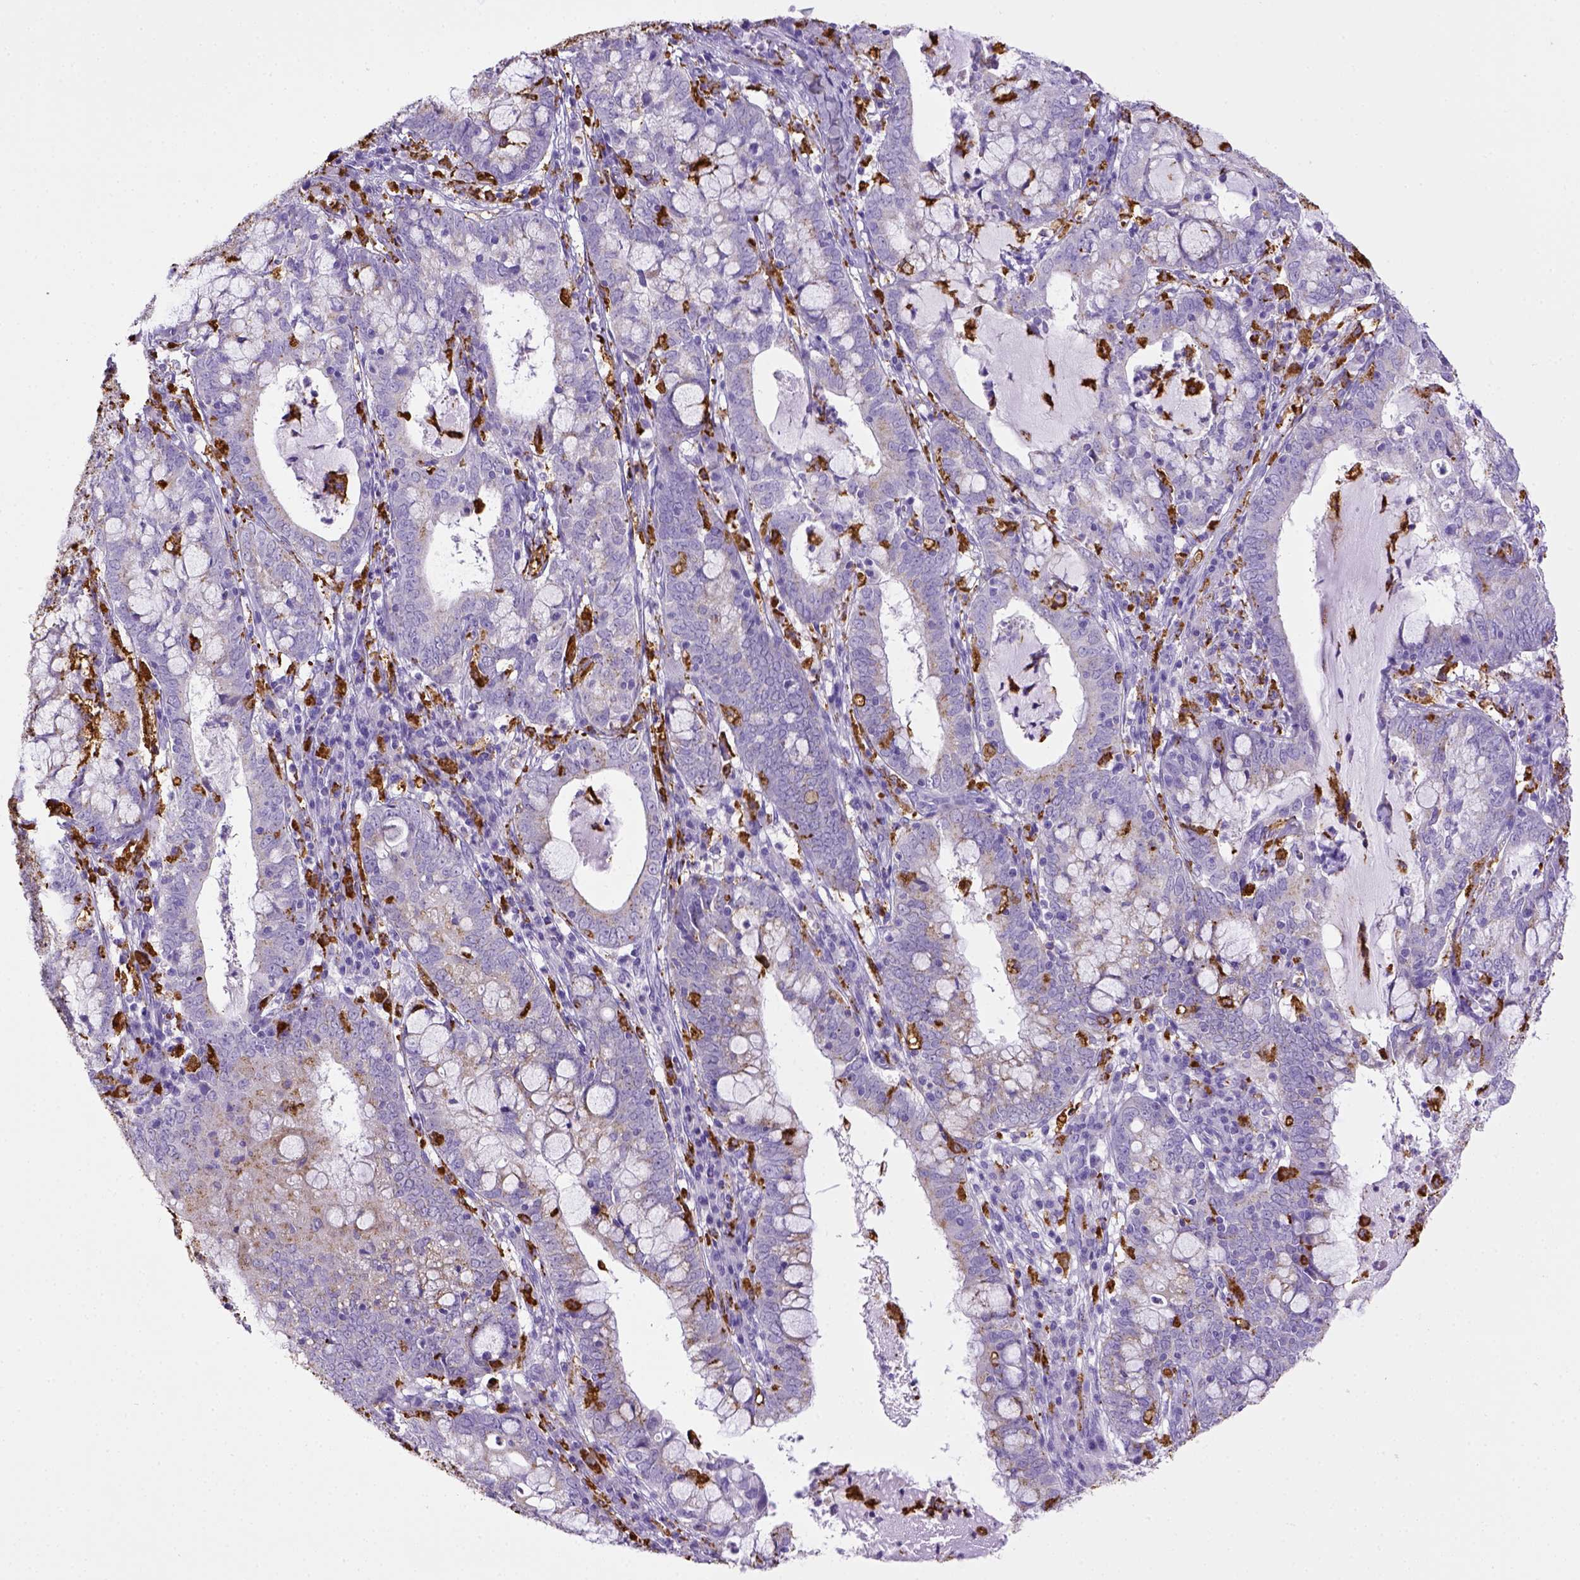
{"staining": {"intensity": "negative", "quantity": "none", "location": "none"}, "tissue": "cervical cancer", "cell_type": "Tumor cells", "image_type": "cancer", "snomed": [{"axis": "morphology", "description": "Adenocarcinoma, NOS"}, {"axis": "topography", "description": "Cervix"}], "caption": "Human cervical cancer (adenocarcinoma) stained for a protein using immunohistochemistry reveals no staining in tumor cells.", "gene": "CD68", "patient": {"sex": "female", "age": 40}}